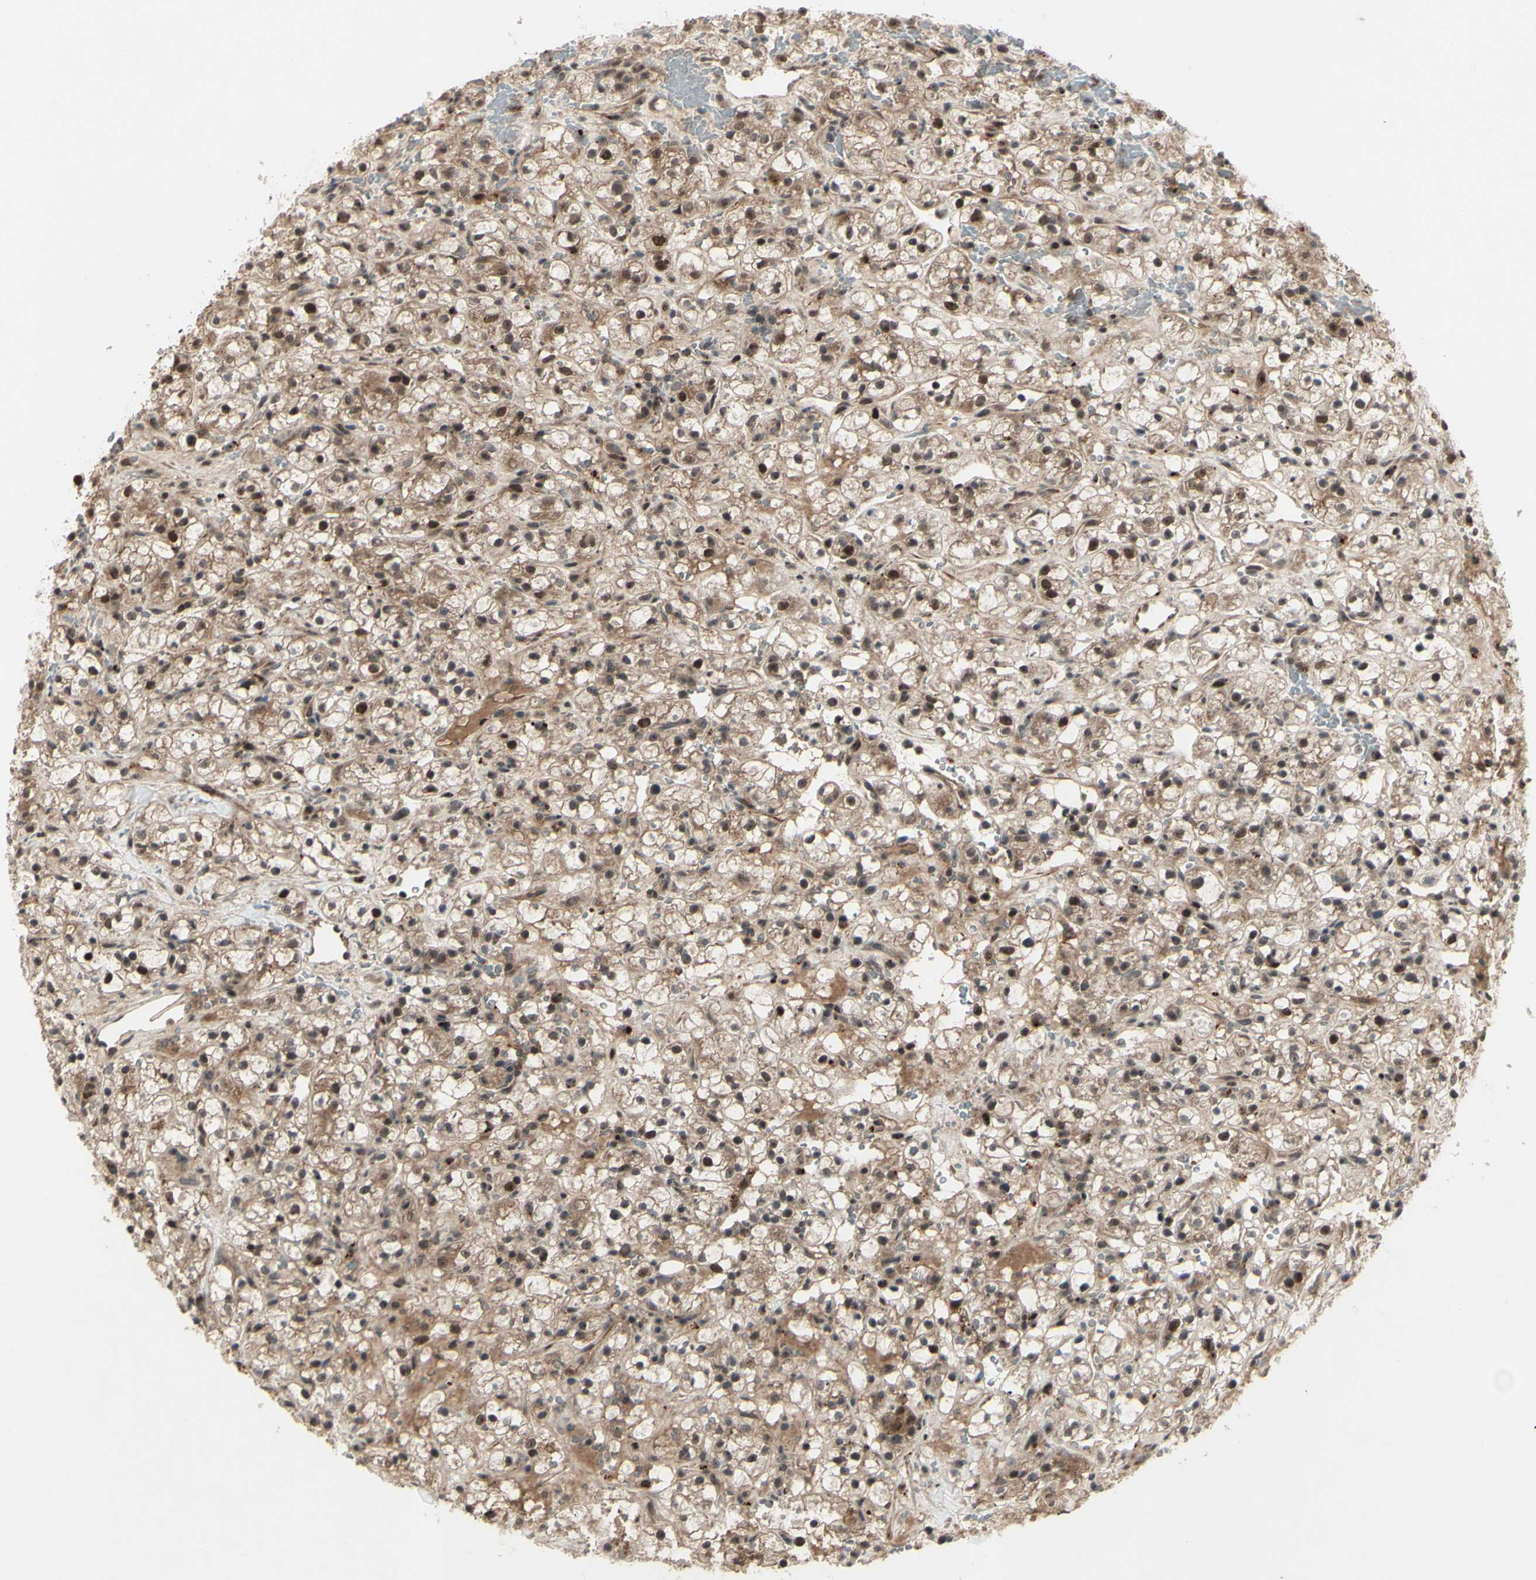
{"staining": {"intensity": "strong", "quantity": ">75%", "location": "cytoplasmic/membranous,nuclear"}, "tissue": "renal cancer", "cell_type": "Tumor cells", "image_type": "cancer", "snomed": [{"axis": "morphology", "description": "Adenocarcinoma, NOS"}, {"axis": "topography", "description": "Kidney"}], "caption": "Protein expression analysis of adenocarcinoma (renal) shows strong cytoplasmic/membranous and nuclear expression in about >75% of tumor cells. (brown staining indicates protein expression, while blue staining denotes nuclei).", "gene": "MLF2", "patient": {"sex": "male", "age": 61}}